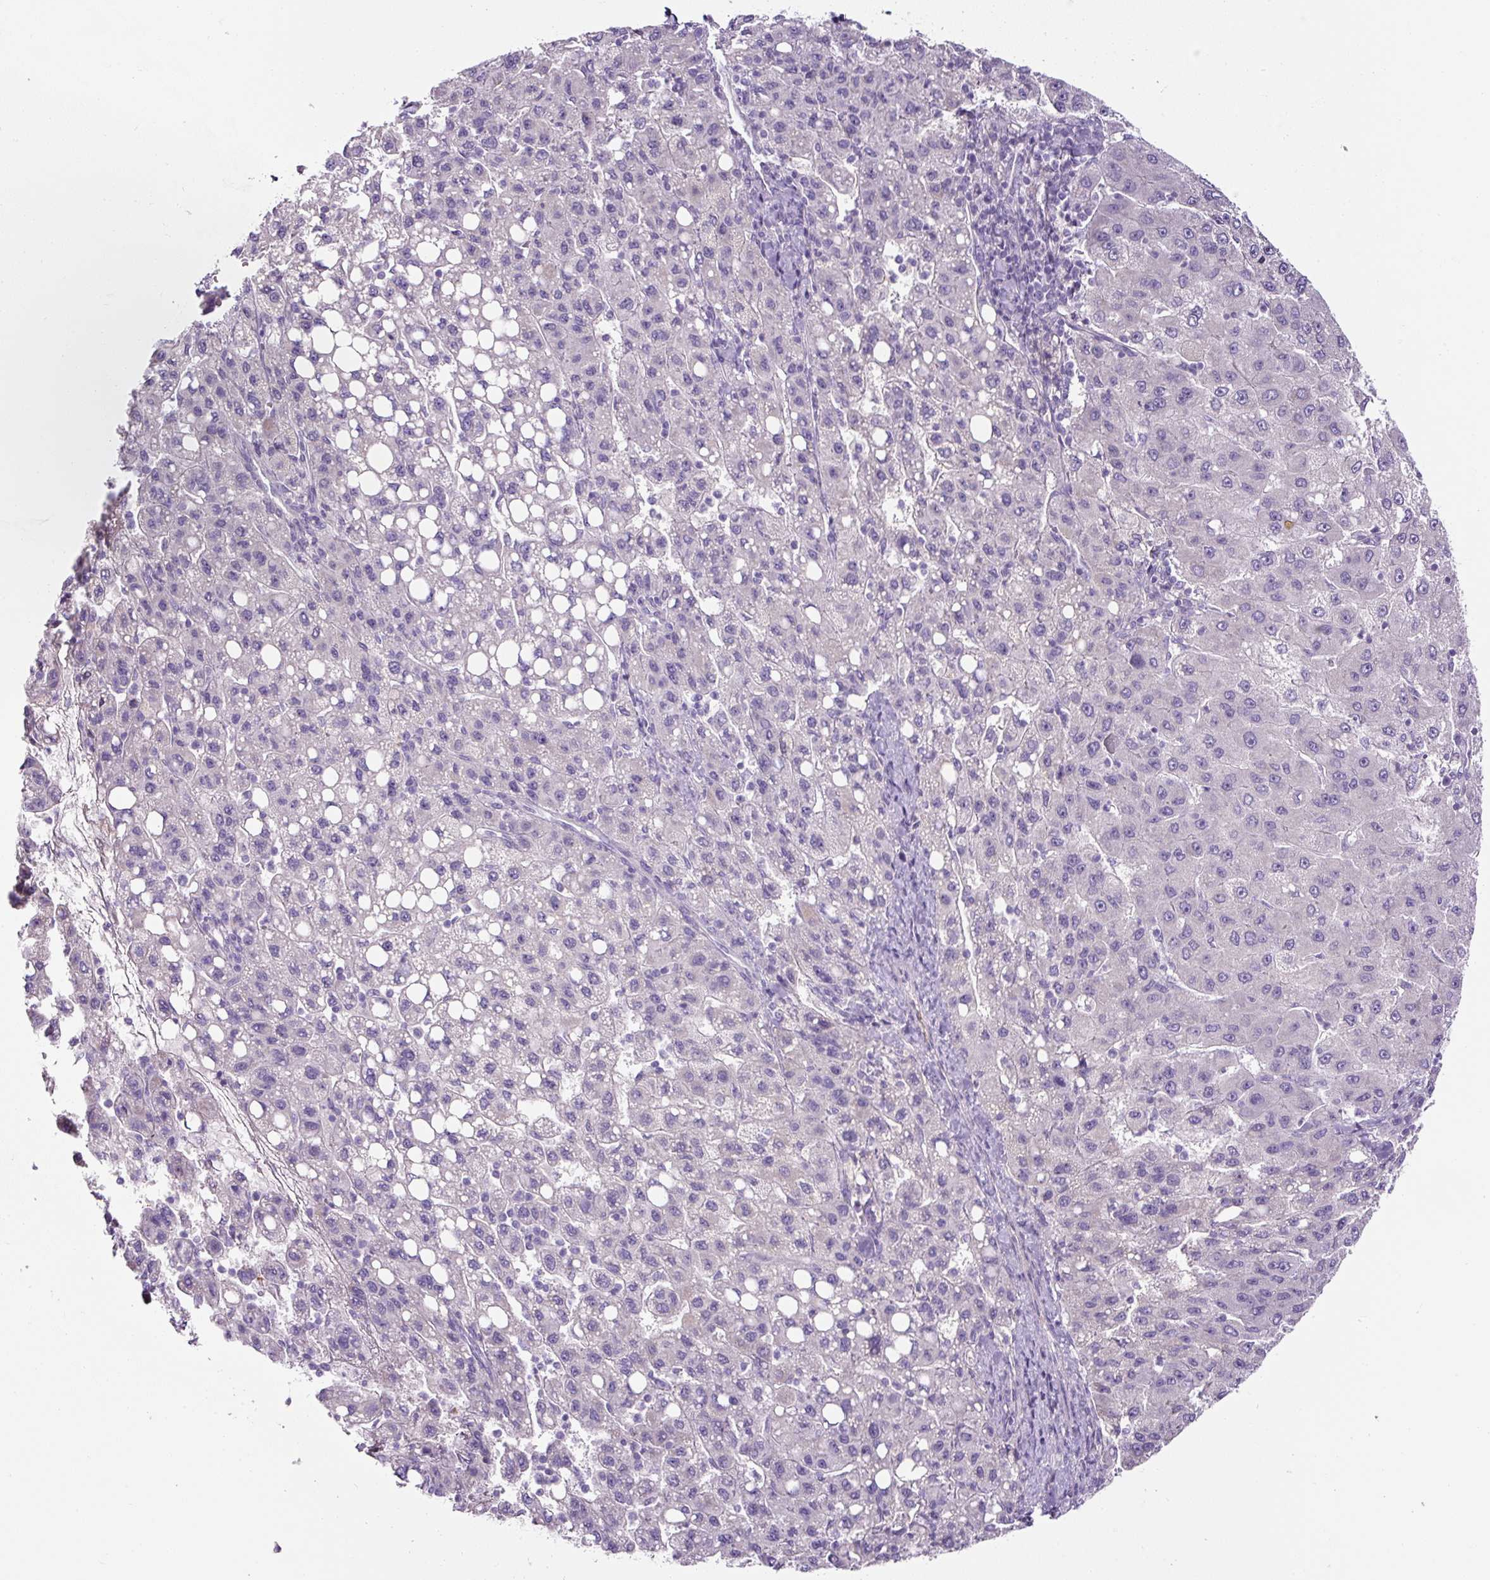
{"staining": {"intensity": "negative", "quantity": "none", "location": "none"}, "tissue": "liver cancer", "cell_type": "Tumor cells", "image_type": "cancer", "snomed": [{"axis": "morphology", "description": "Carcinoma, Hepatocellular, NOS"}, {"axis": "topography", "description": "Liver"}], "caption": "Photomicrograph shows no significant protein staining in tumor cells of liver cancer.", "gene": "OR14A2", "patient": {"sex": "female", "age": 82}}